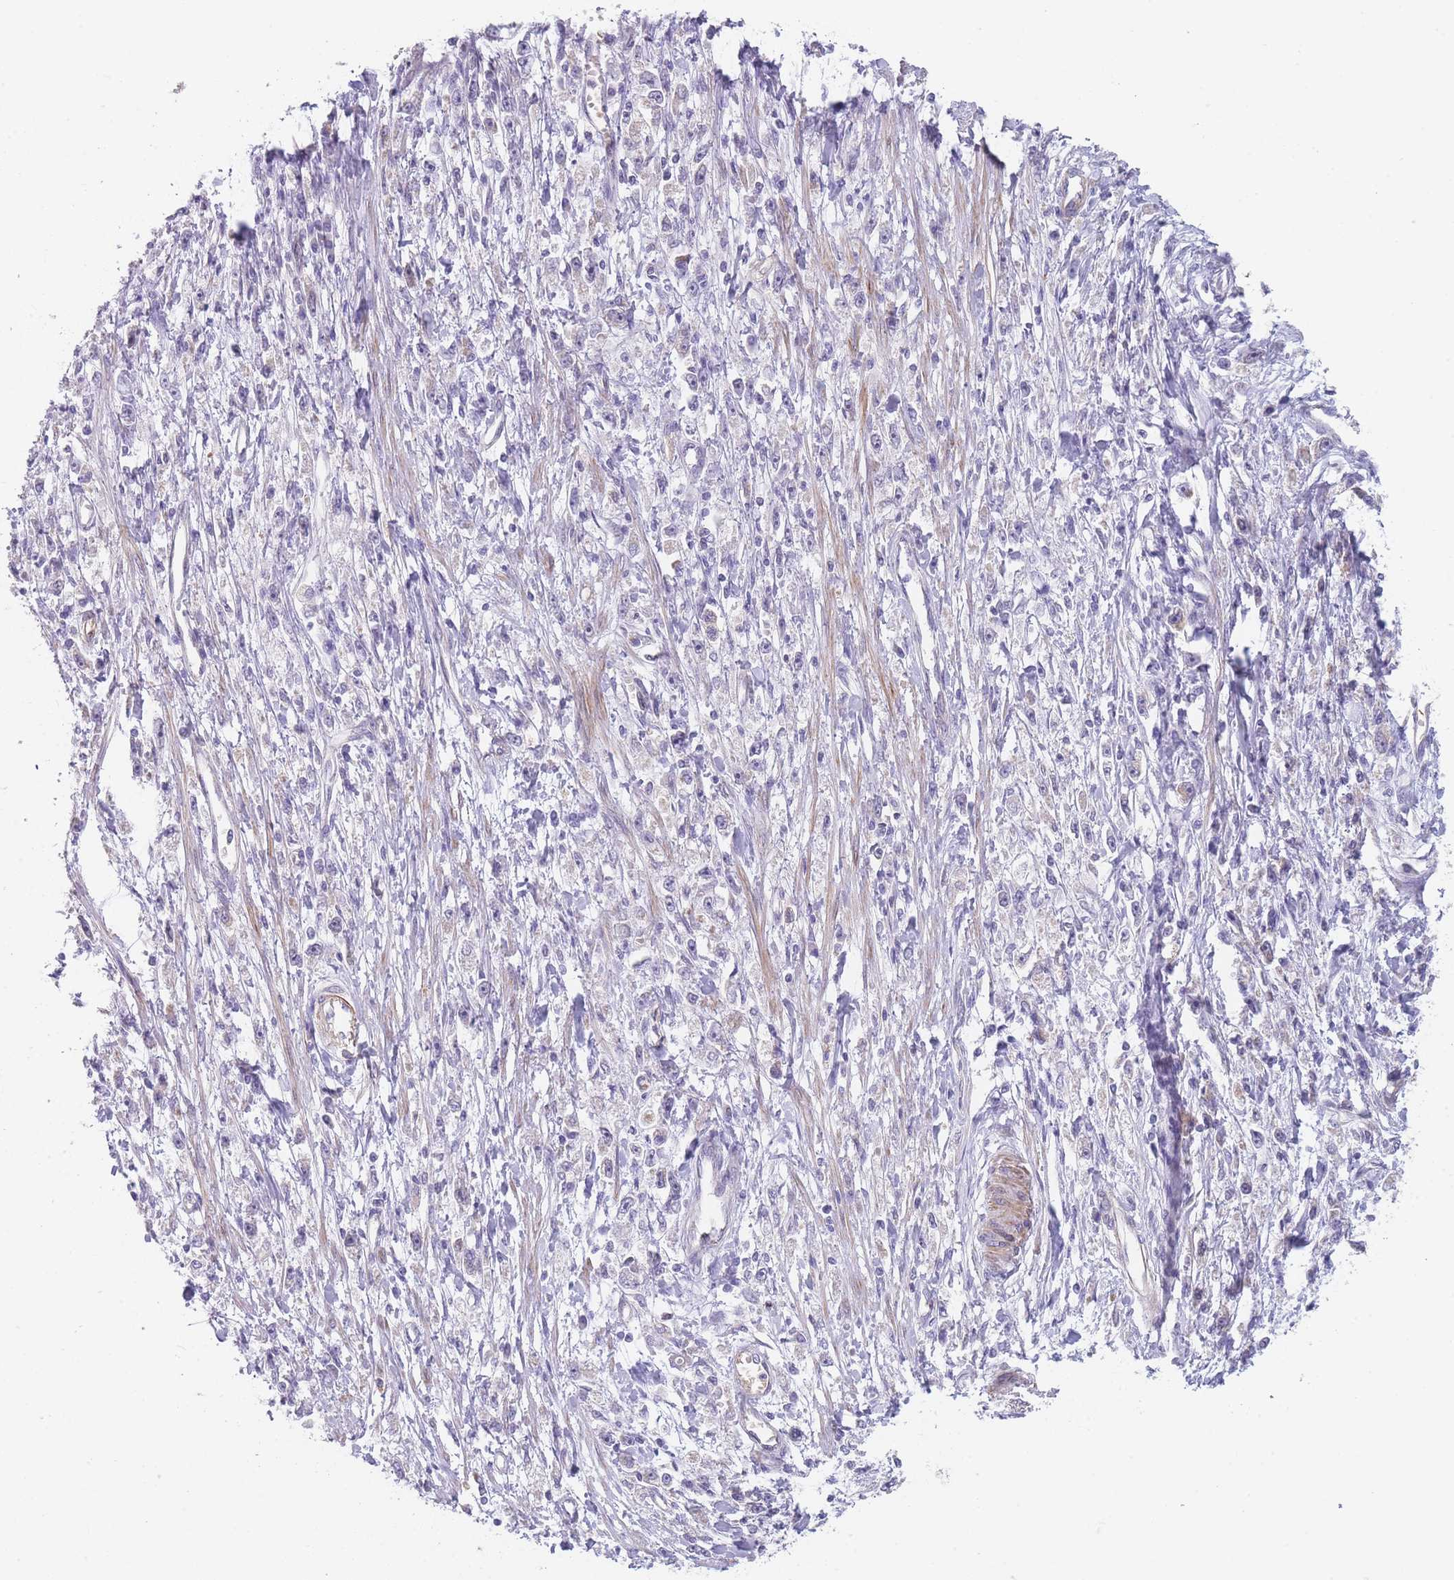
{"staining": {"intensity": "negative", "quantity": "none", "location": "none"}, "tissue": "stomach cancer", "cell_type": "Tumor cells", "image_type": "cancer", "snomed": [{"axis": "morphology", "description": "Adenocarcinoma, NOS"}, {"axis": "topography", "description": "Stomach"}], "caption": "Tumor cells show no significant expression in adenocarcinoma (stomach). Brightfield microscopy of IHC stained with DAB (3,3'-diaminobenzidine) (brown) and hematoxylin (blue), captured at high magnification.", "gene": "SMPD4", "patient": {"sex": "female", "age": 59}}